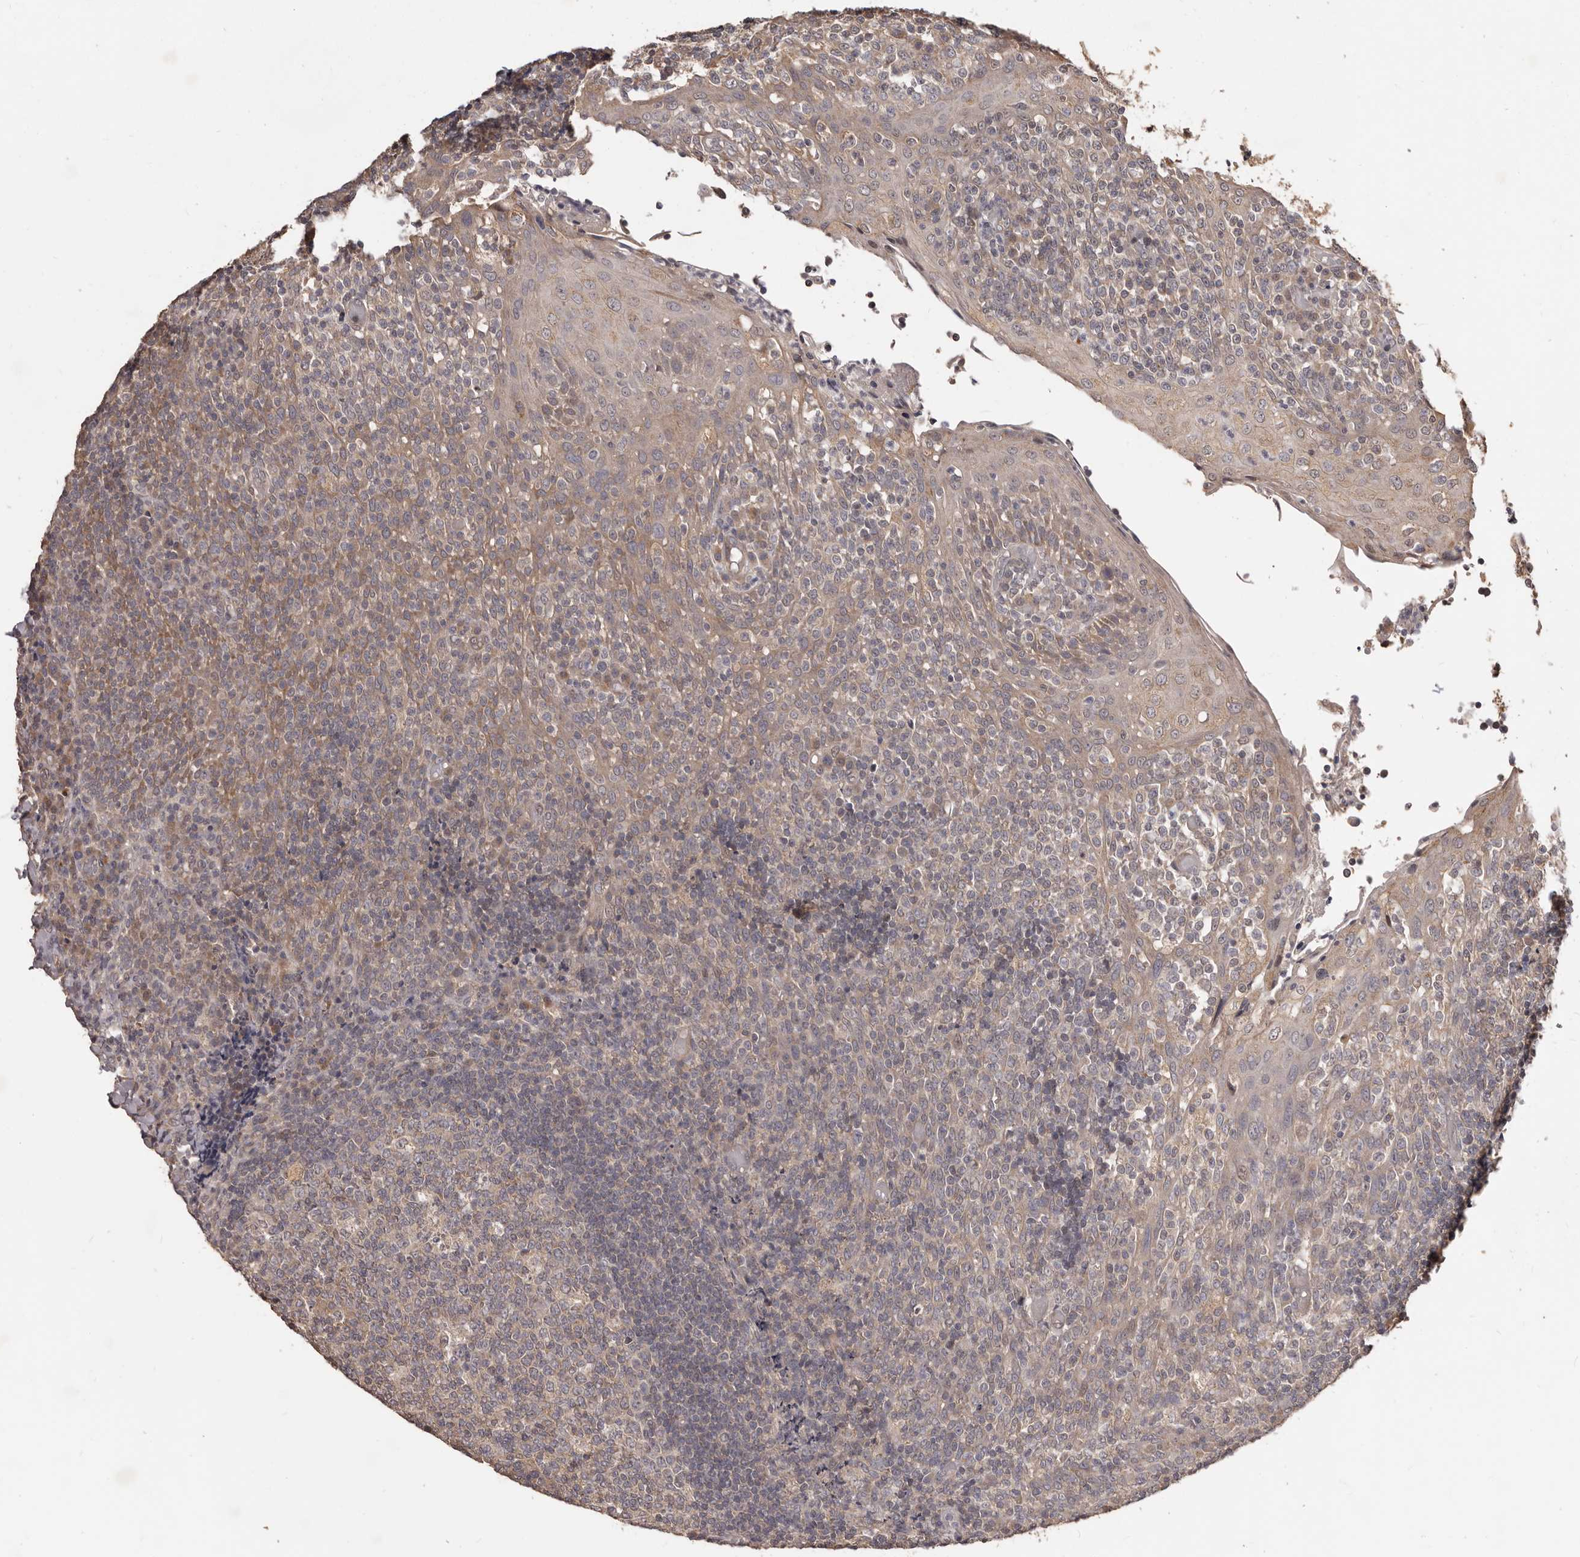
{"staining": {"intensity": "weak", "quantity": "<25%", "location": "cytoplasmic/membranous"}, "tissue": "tonsil", "cell_type": "Germinal center cells", "image_type": "normal", "snomed": [{"axis": "morphology", "description": "Normal tissue, NOS"}, {"axis": "topography", "description": "Tonsil"}], "caption": "Tonsil stained for a protein using IHC exhibits no staining germinal center cells.", "gene": "MTO1", "patient": {"sex": "female", "age": 19}}